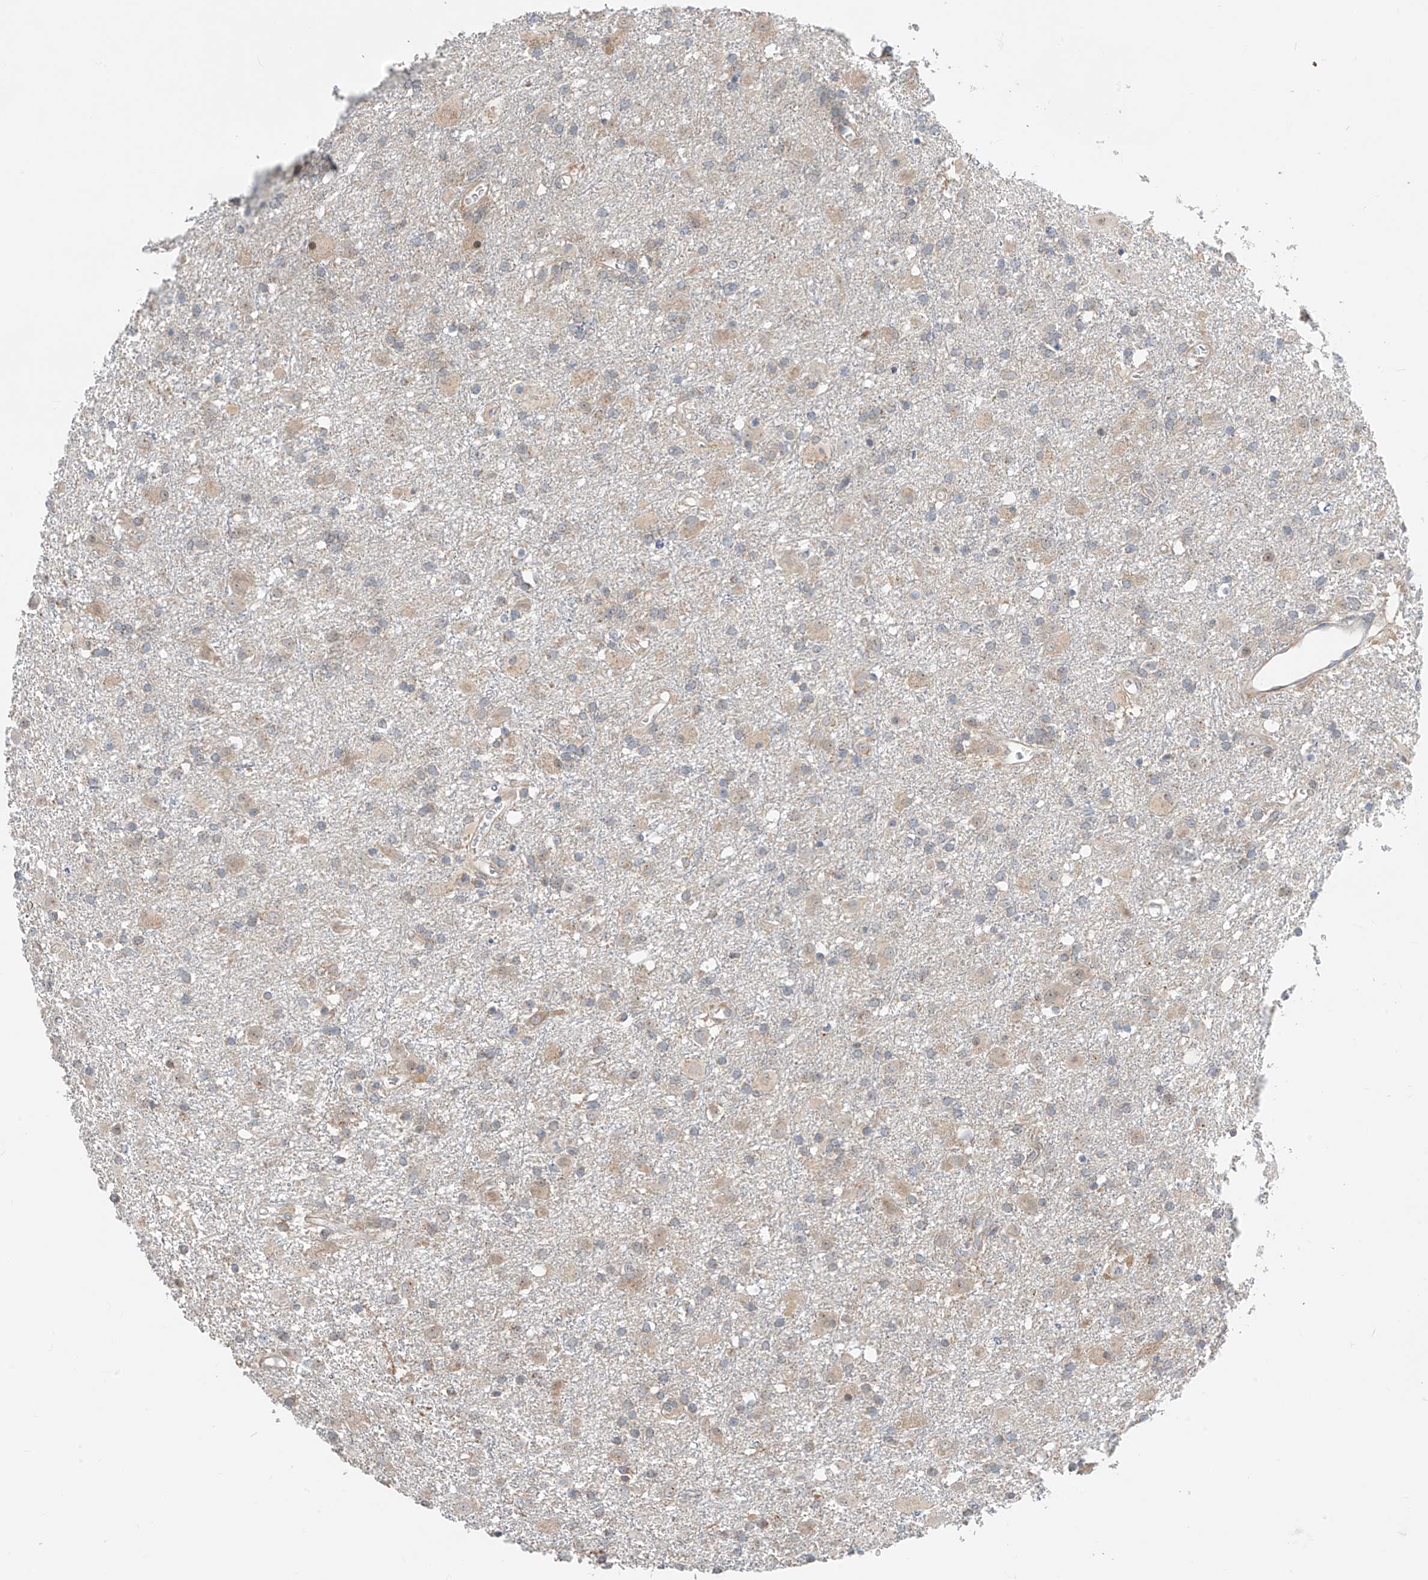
{"staining": {"intensity": "weak", "quantity": "<25%", "location": "cytoplasmic/membranous"}, "tissue": "glioma", "cell_type": "Tumor cells", "image_type": "cancer", "snomed": [{"axis": "morphology", "description": "Glioma, malignant, Low grade"}, {"axis": "topography", "description": "Brain"}], "caption": "IHC photomicrograph of glioma stained for a protein (brown), which reveals no positivity in tumor cells.", "gene": "TTC38", "patient": {"sex": "male", "age": 65}}